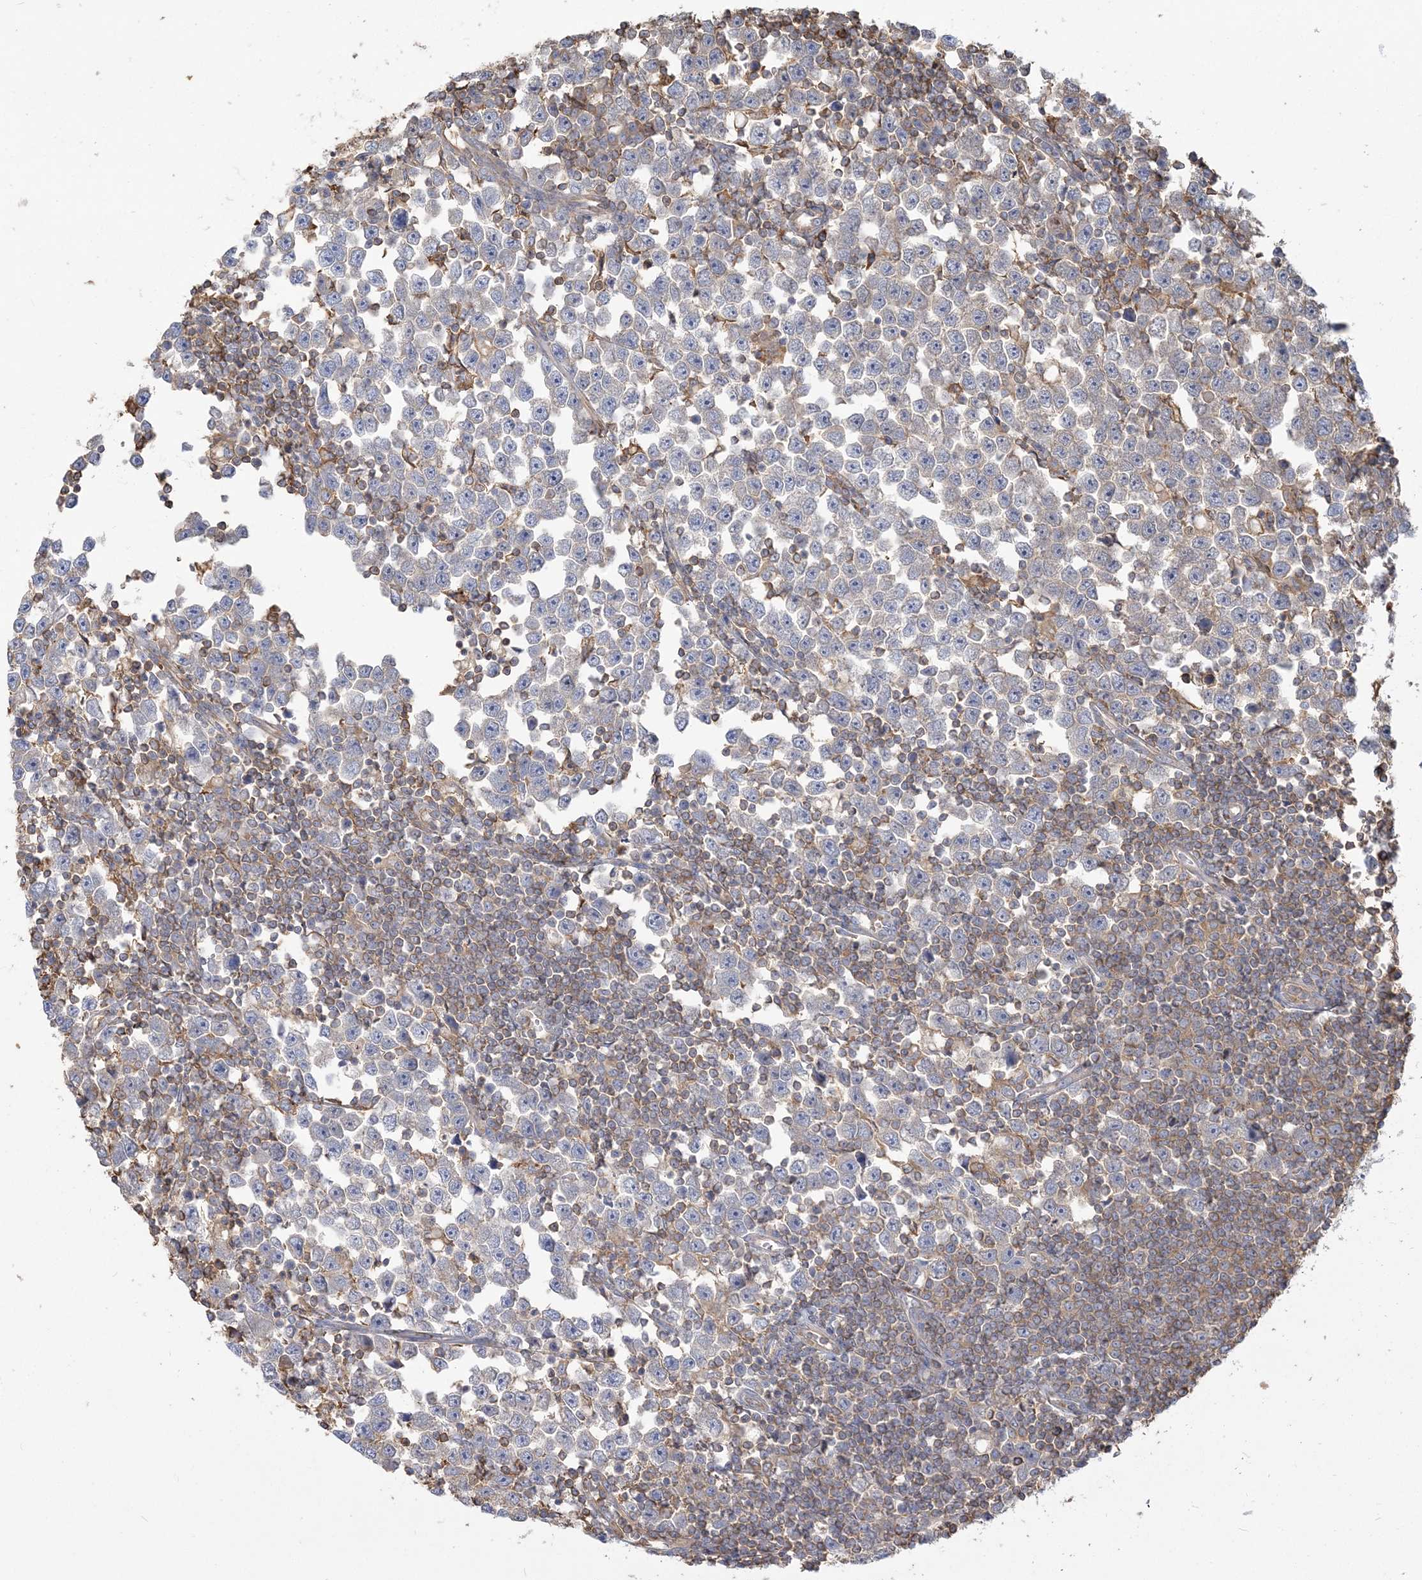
{"staining": {"intensity": "weak", "quantity": "25%-75%", "location": "cytoplasmic/membranous"}, "tissue": "testis cancer", "cell_type": "Tumor cells", "image_type": "cancer", "snomed": [{"axis": "morphology", "description": "Normal tissue, NOS"}, {"axis": "morphology", "description": "Seminoma, NOS"}, {"axis": "topography", "description": "Testis"}], "caption": "A brown stain labels weak cytoplasmic/membranous positivity of a protein in testis cancer (seminoma) tumor cells. (IHC, brightfield microscopy, high magnification).", "gene": "ANKS1A", "patient": {"sex": "male", "age": 43}}